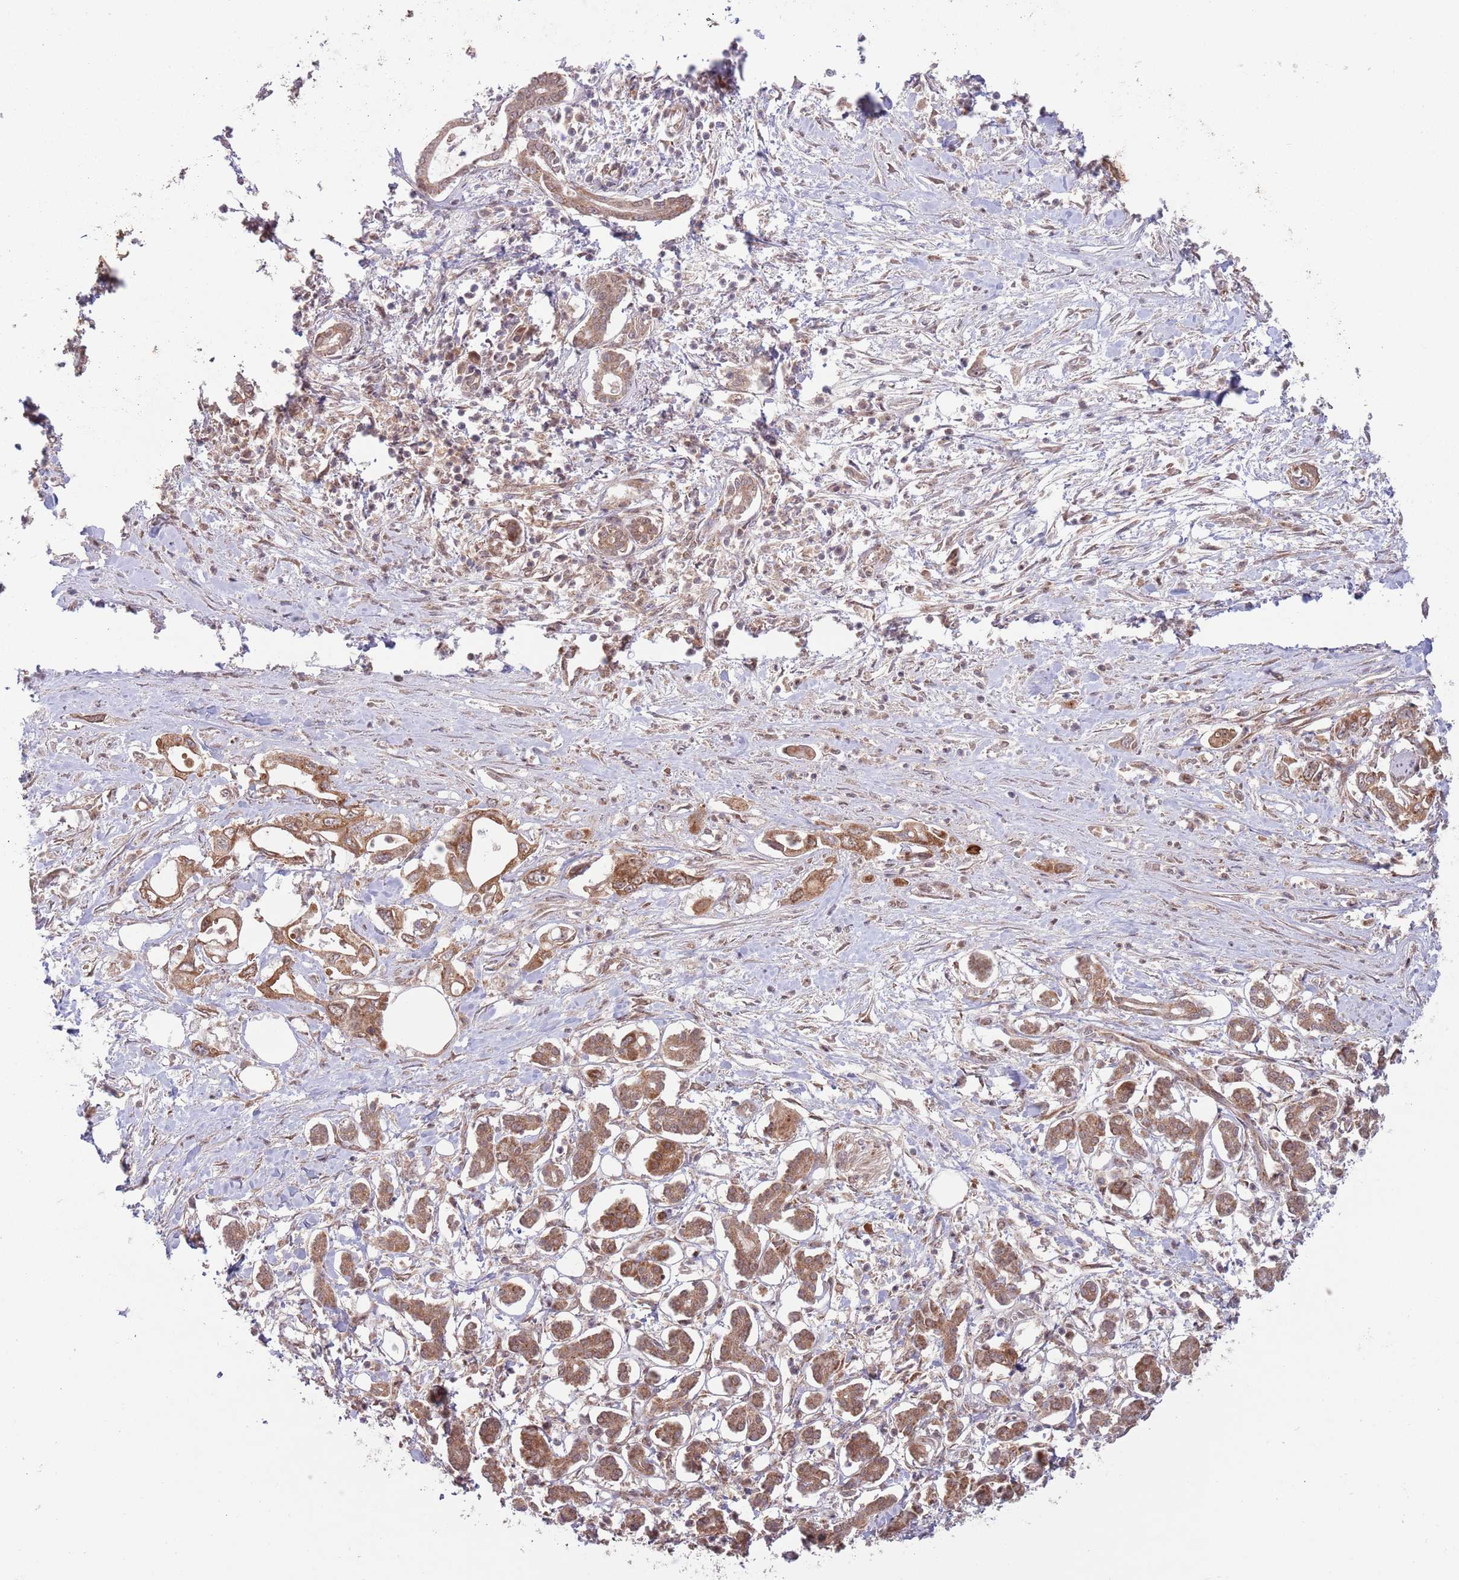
{"staining": {"intensity": "strong", "quantity": ">75%", "location": "cytoplasmic/membranous"}, "tissue": "pancreatic cancer", "cell_type": "Tumor cells", "image_type": "cancer", "snomed": [{"axis": "morphology", "description": "Adenocarcinoma, NOS"}, {"axis": "topography", "description": "Pancreas"}], "caption": "Adenocarcinoma (pancreatic) tissue demonstrates strong cytoplasmic/membranous staining in about >75% of tumor cells, visualized by immunohistochemistry. Nuclei are stained in blue.", "gene": "MFNG", "patient": {"sex": "male", "age": 61}}